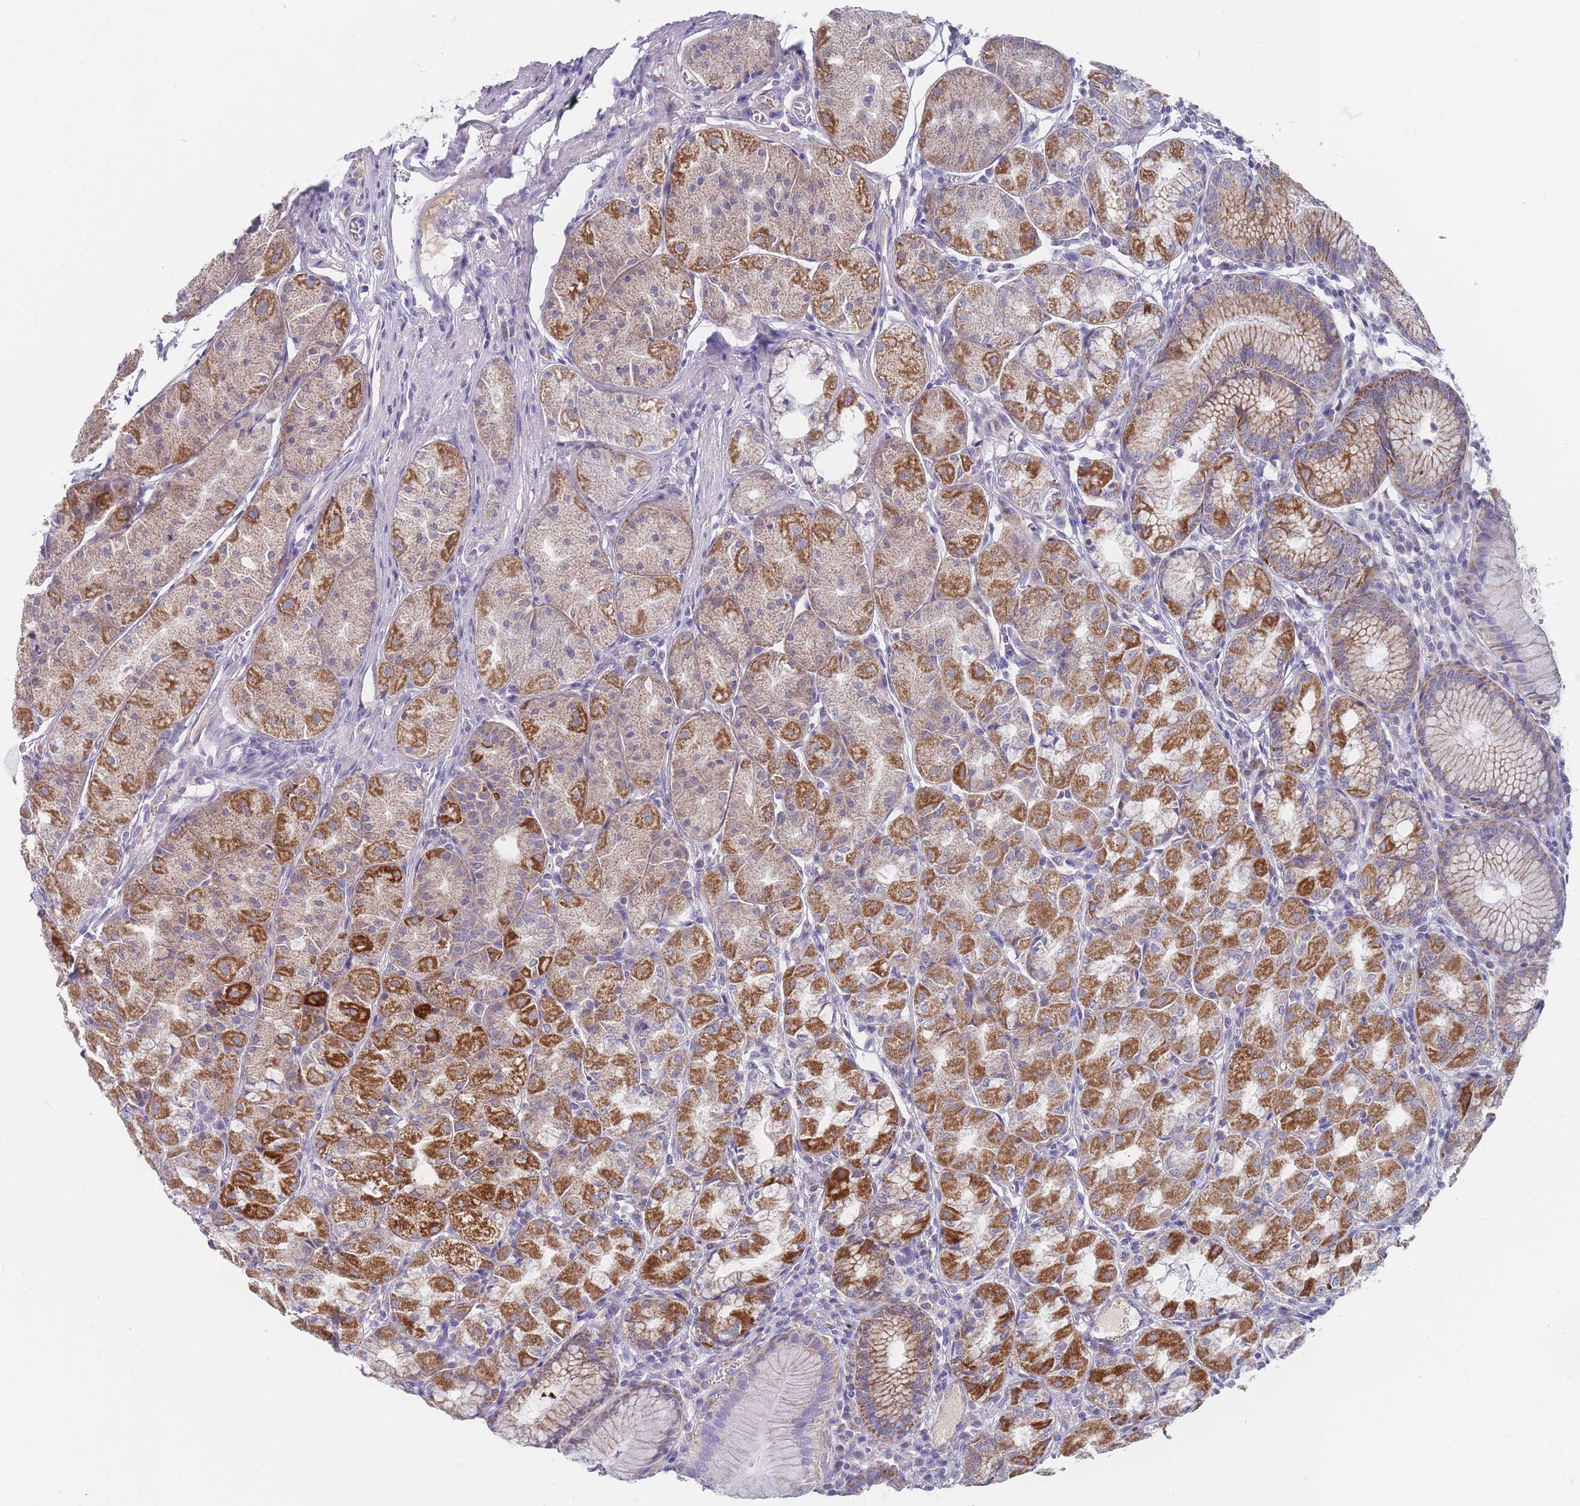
{"staining": {"intensity": "strong", "quantity": "25%-75%", "location": "cytoplasmic/membranous"}, "tissue": "stomach", "cell_type": "Glandular cells", "image_type": "normal", "snomed": [{"axis": "morphology", "description": "Normal tissue, NOS"}, {"axis": "topography", "description": "Stomach"}], "caption": "Immunohistochemistry (IHC) histopathology image of benign stomach stained for a protein (brown), which reveals high levels of strong cytoplasmic/membranous staining in about 25%-75% of glandular cells.", "gene": "MRPS14", "patient": {"sex": "male", "age": 55}}